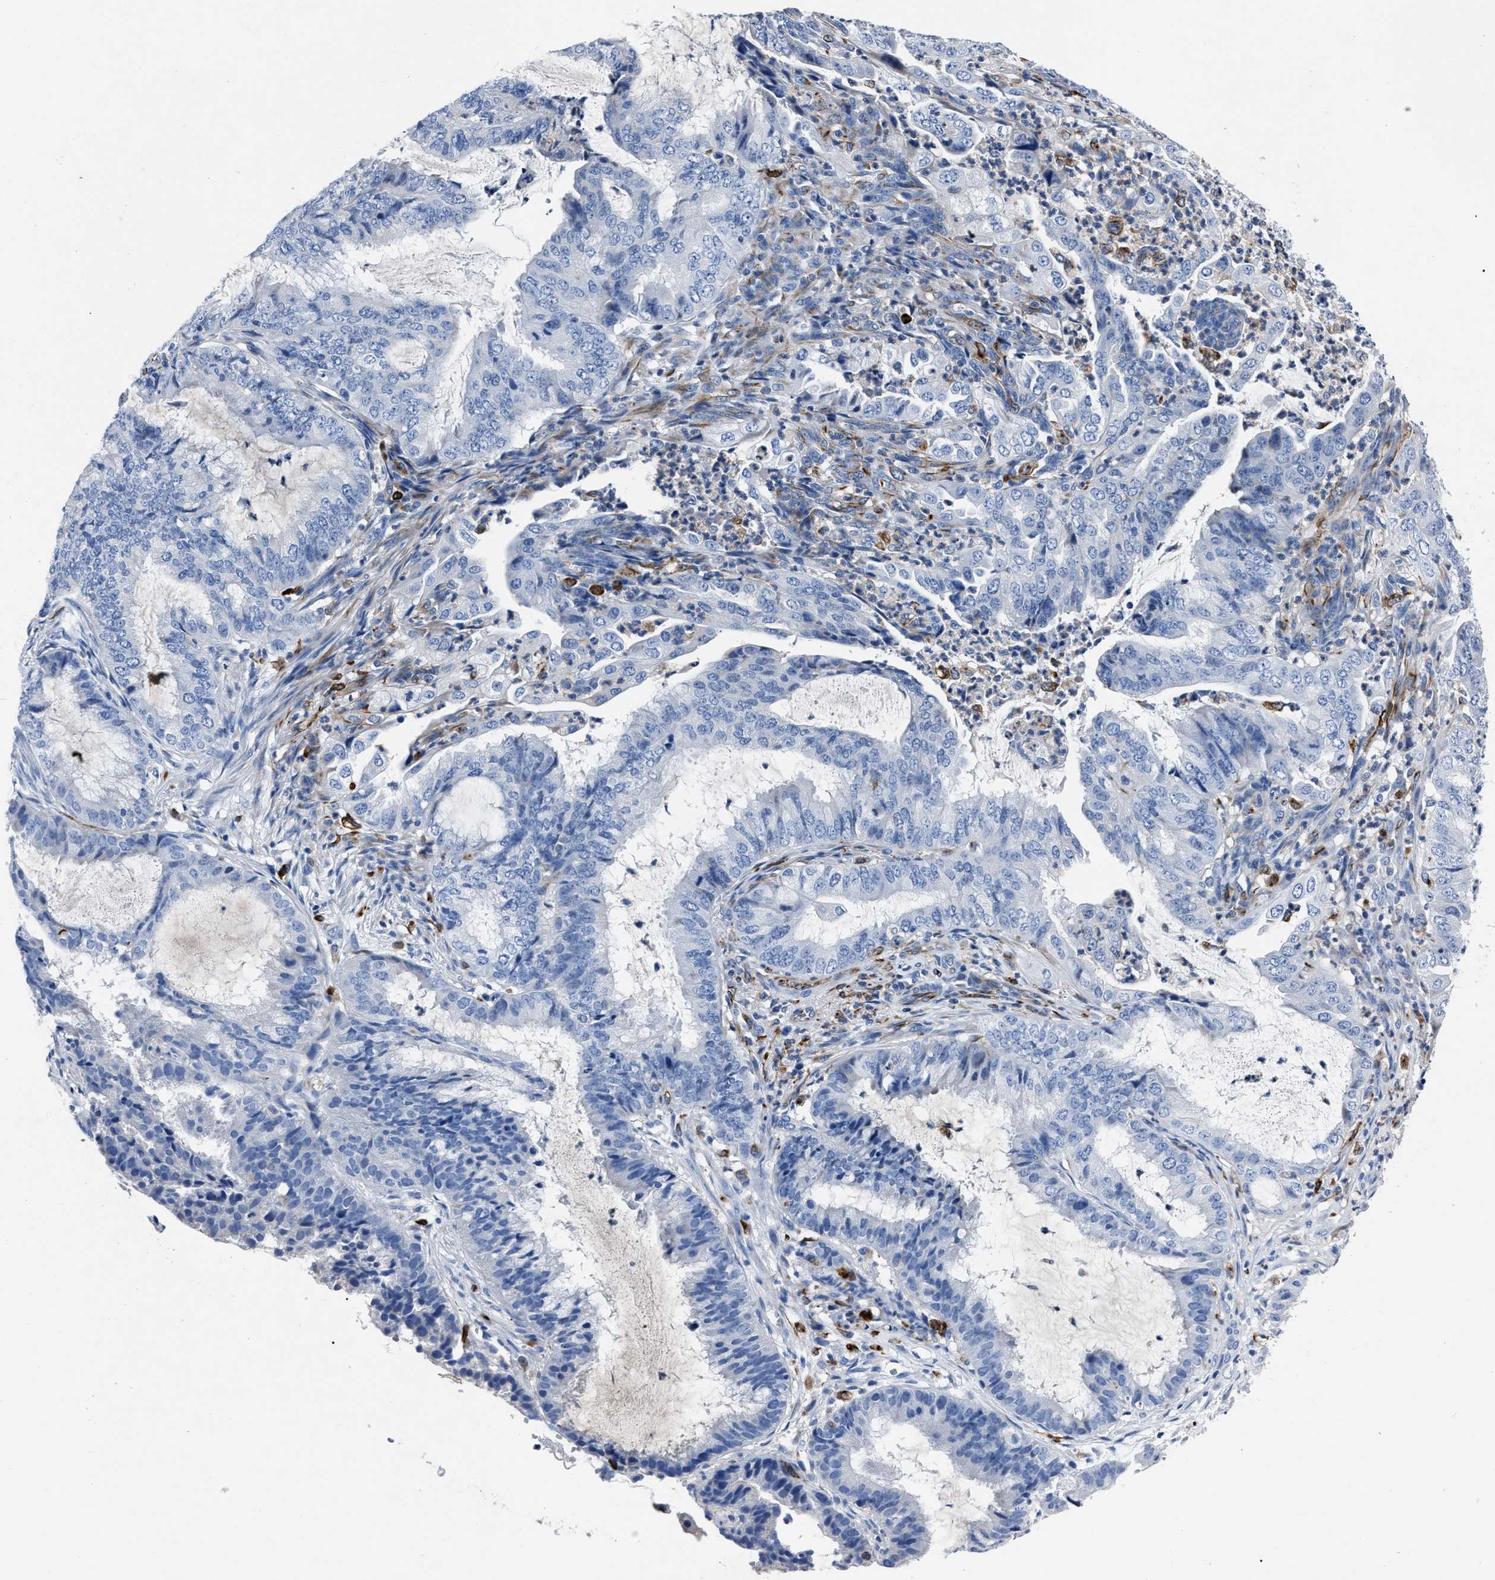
{"staining": {"intensity": "negative", "quantity": "none", "location": "none"}, "tissue": "endometrial cancer", "cell_type": "Tumor cells", "image_type": "cancer", "snomed": [{"axis": "morphology", "description": "Adenocarcinoma, NOS"}, {"axis": "topography", "description": "Endometrium"}], "caption": "Tumor cells show no significant expression in endometrial cancer. The staining is performed using DAB (3,3'-diaminobenzidine) brown chromogen with nuclei counter-stained in using hematoxylin.", "gene": "OR10G3", "patient": {"sex": "female", "age": 51}}